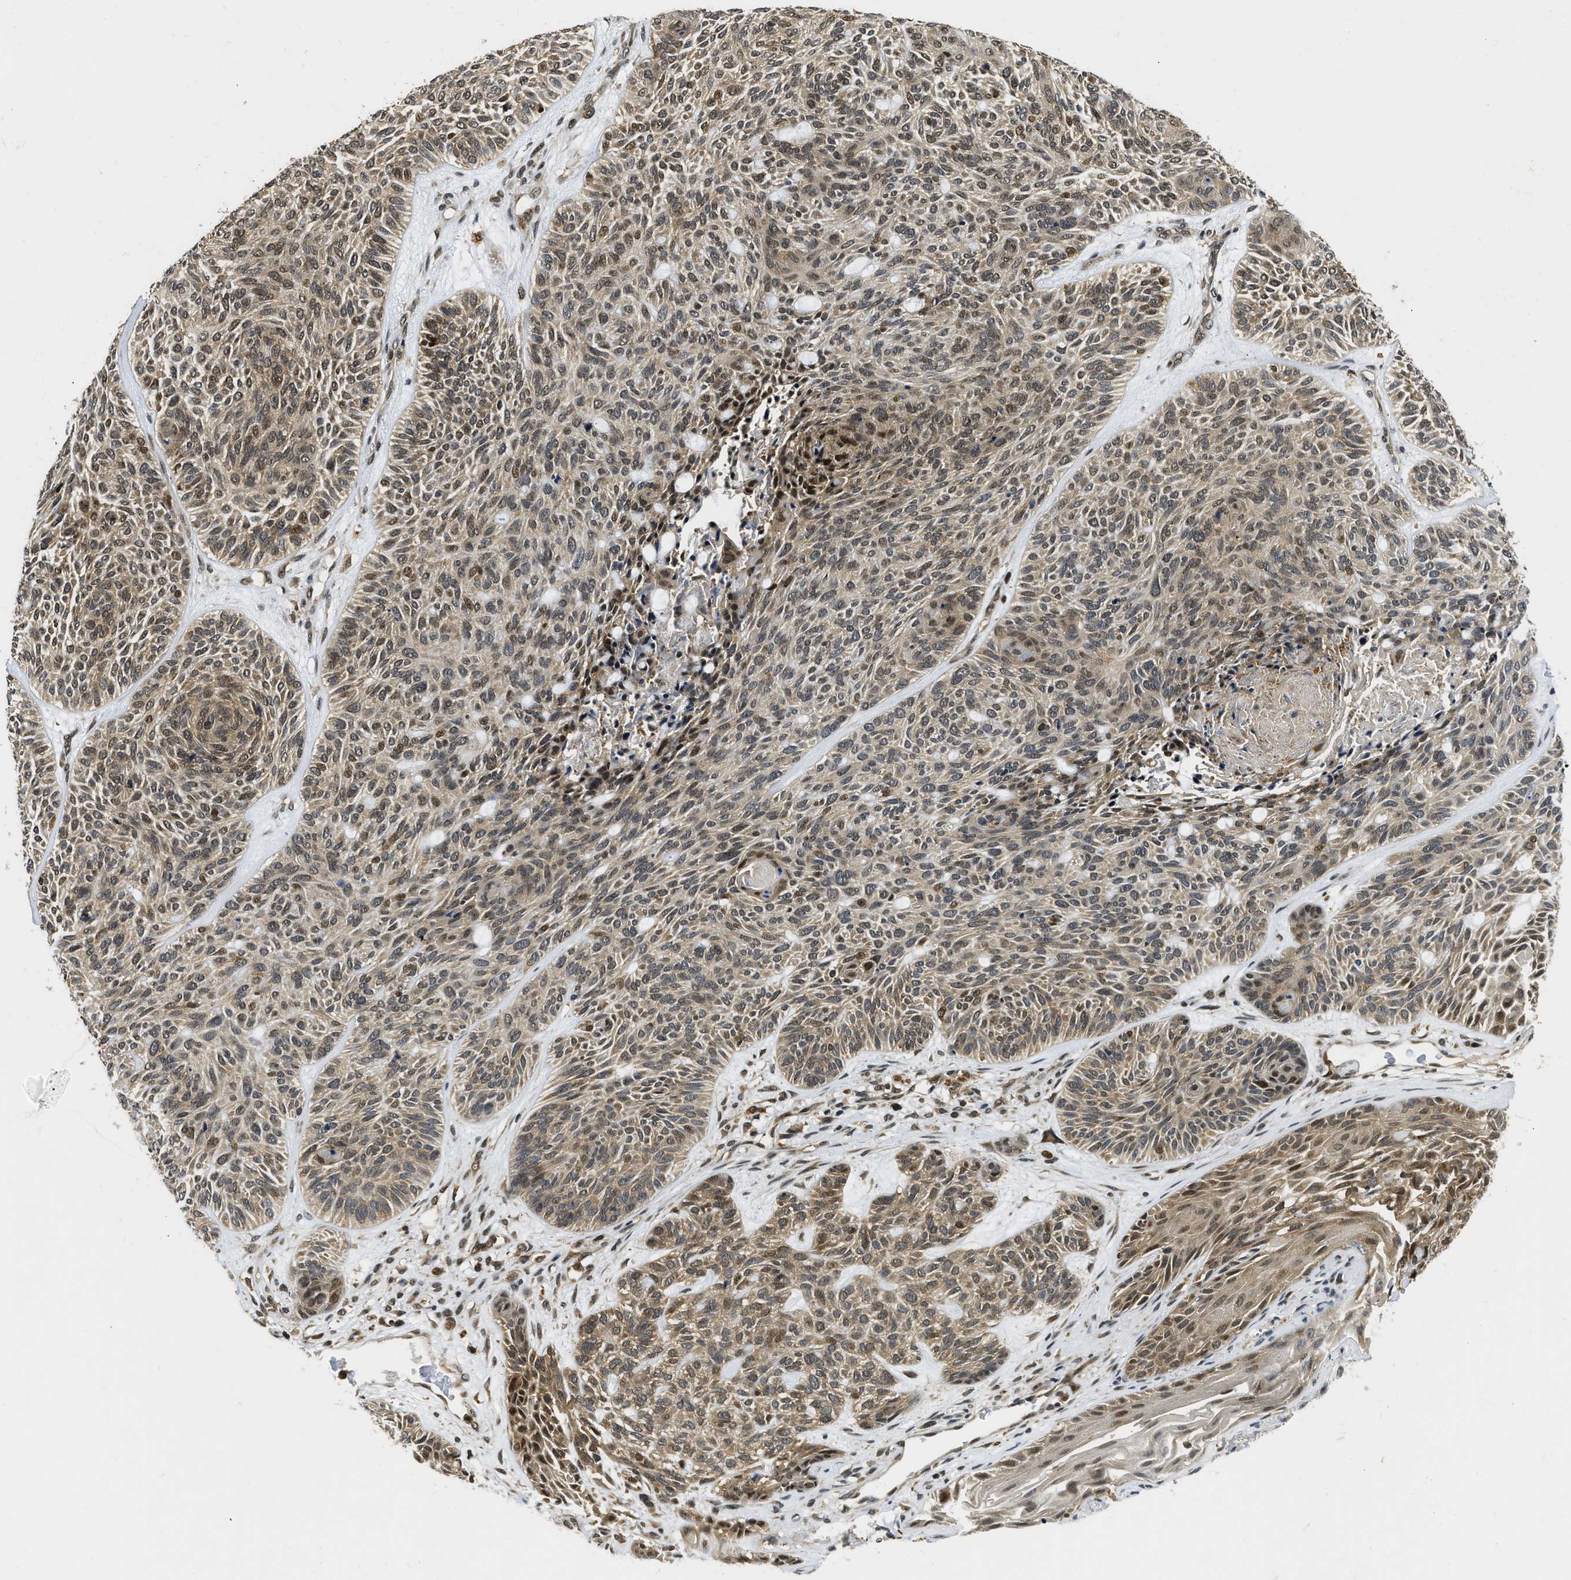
{"staining": {"intensity": "moderate", "quantity": ">75%", "location": "cytoplasmic/membranous,nuclear"}, "tissue": "skin cancer", "cell_type": "Tumor cells", "image_type": "cancer", "snomed": [{"axis": "morphology", "description": "Basal cell carcinoma"}, {"axis": "topography", "description": "Skin"}], "caption": "Immunohistochemistry staining of skin cancer, which reveals medium levels of moderate cytoplasmic/membranous and nuclear staining in about >75% of tumor cells indicating moderate cytoplasmic/membranous and nuclear protein positivity. The staining was performed using DAB (3,3'-diaminobenzidine) (brown) for protein detection and nuclei were counterstained in hematoxylin (blue).", "gene": "ADSL", "patient": {"sex": "male", "age": 55}}